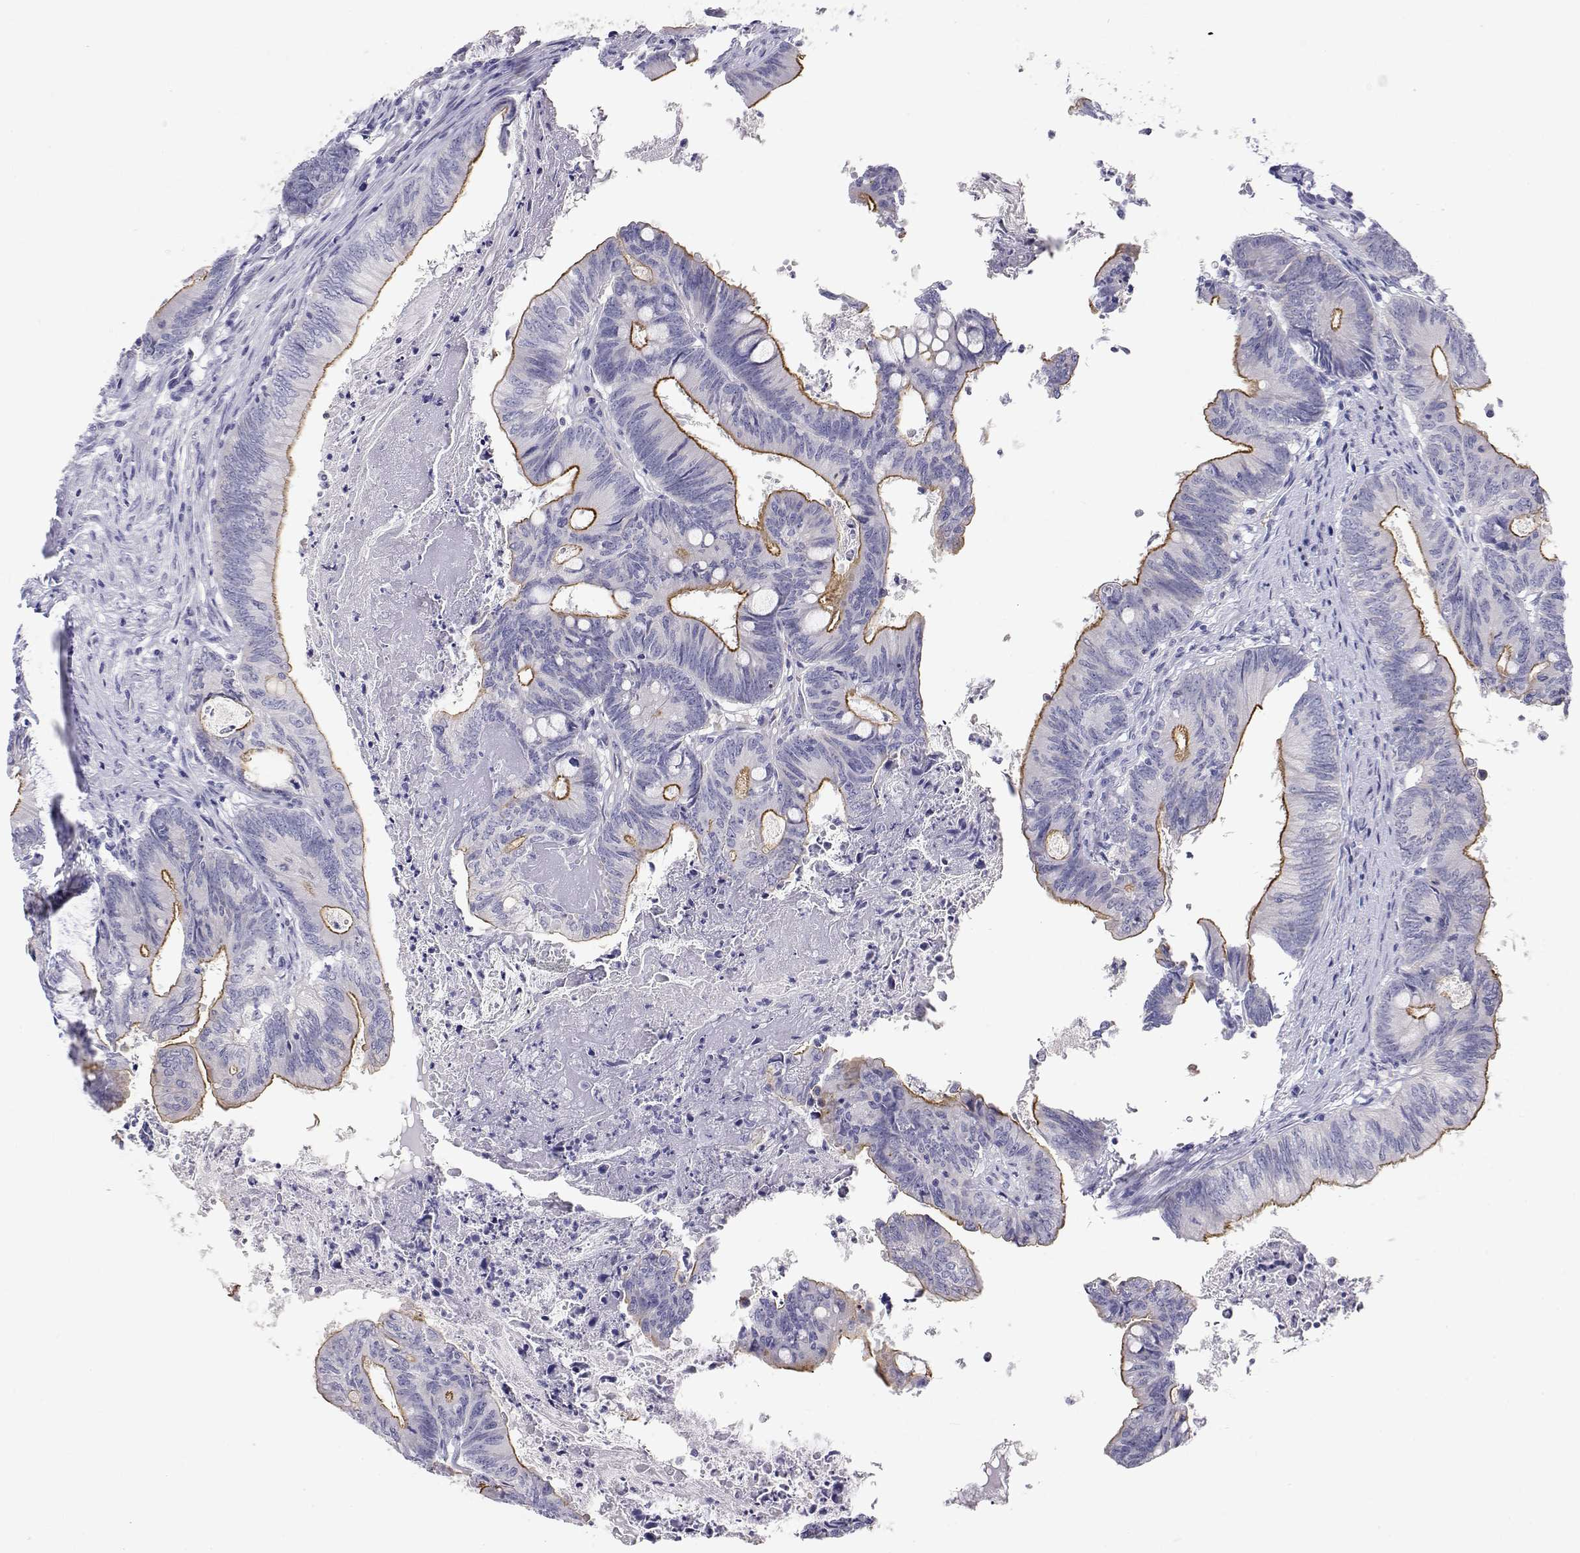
{"staining": {"intensity": "moderate", "quantity": "<25%", "location": "cytoplasmic/membranous"}, "tissue": "colorectal cancer", "cell_type": "Tumor cells", "image_type": "cancer", "snomed": [{"axis": "morphology", "description": "Adenocarcinoma, NOS"}, {"axis": "topography", "description": "Colon"}], "caption": "Protein expression analysis of adenocarcinoma (colorectal) demonstrates moderate cytoplasmic/membranous positivity in approximately <25% of tumor cells.", "gene": "MISP", "patient": {"sex": "female", "age": 70}}